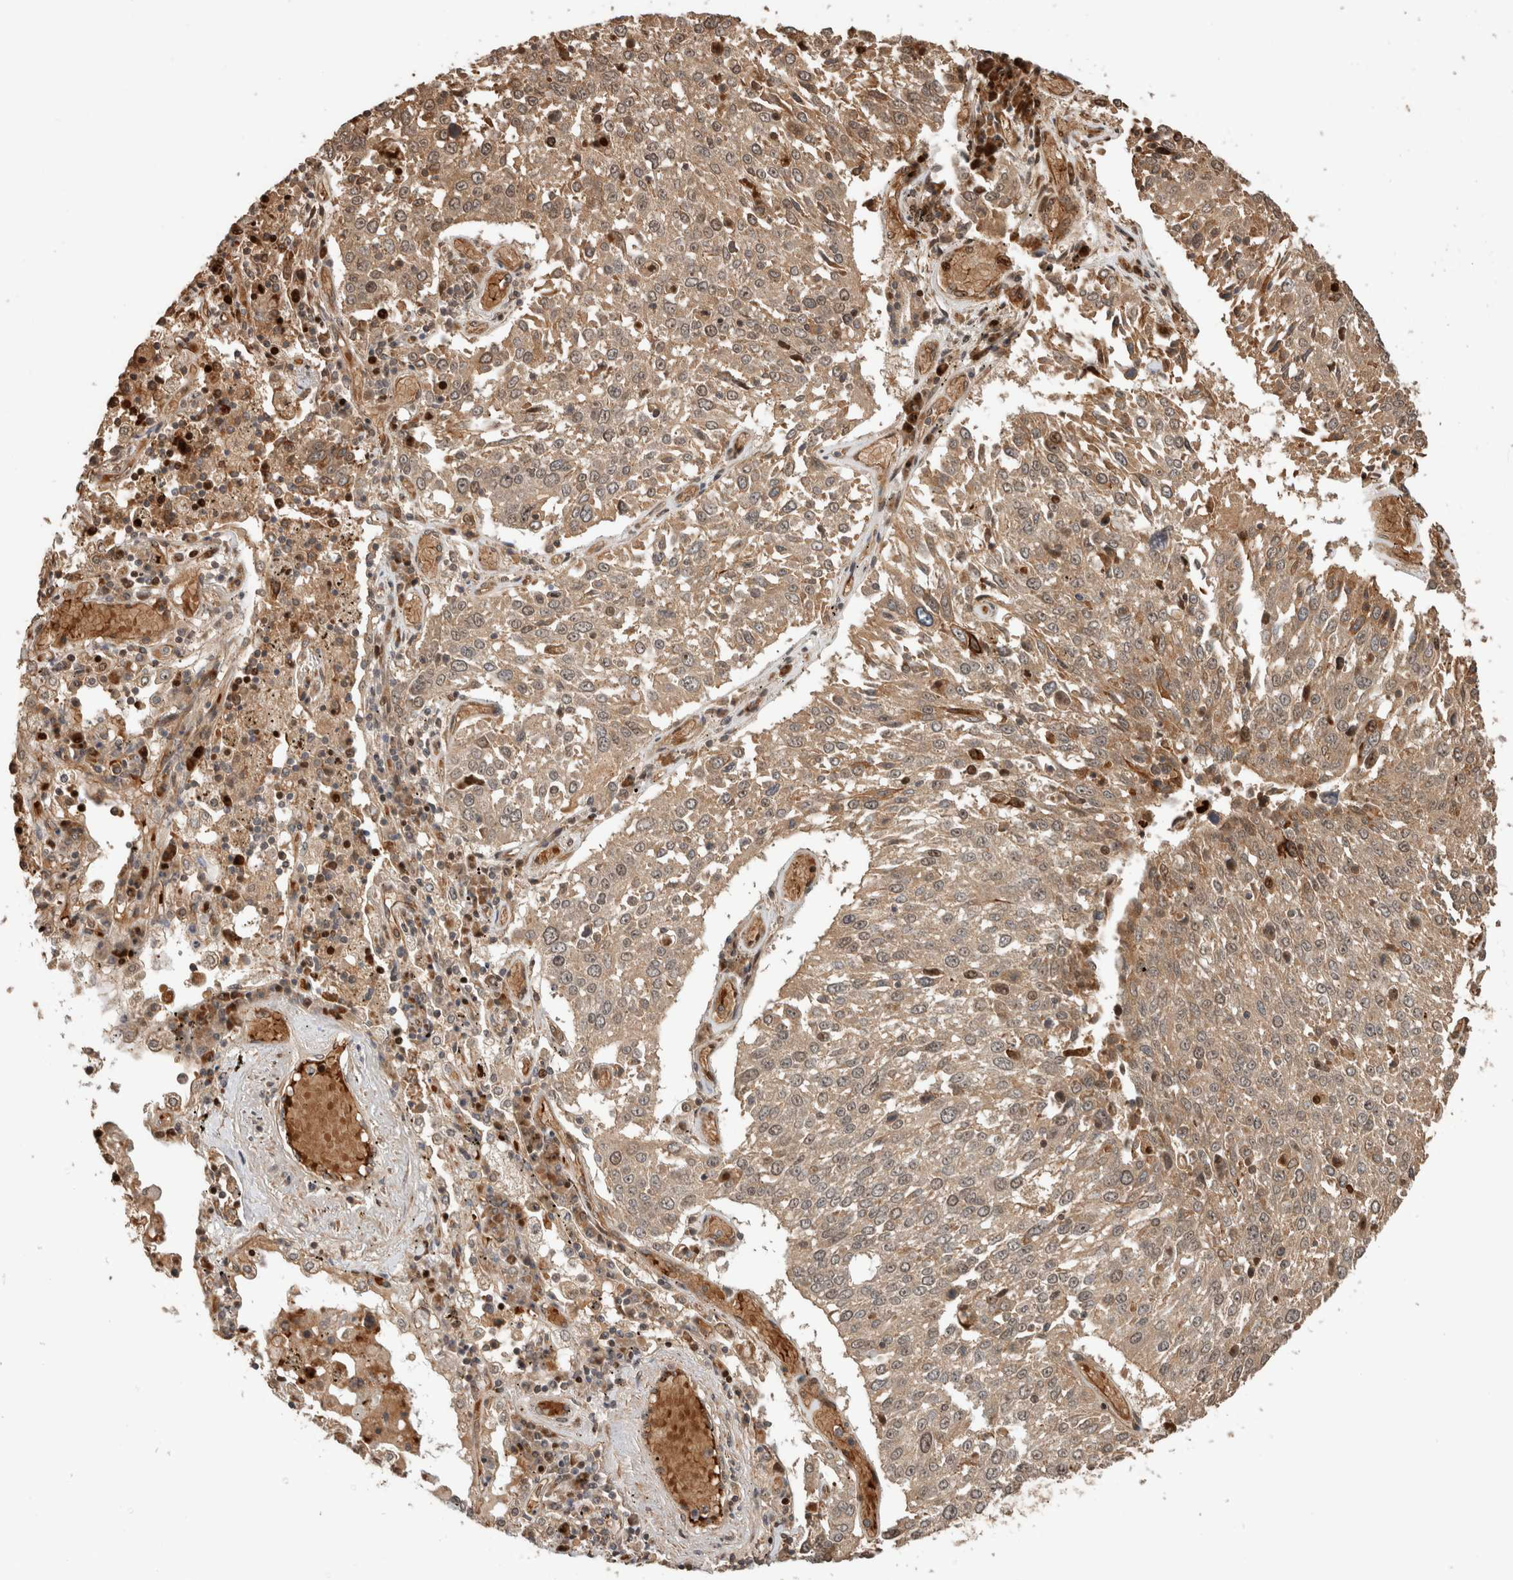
{"staining": {"intensity": "weak", "quantity": ">75%", "location": "cytoplasmic/membranous"}, "tissue": "lung cancer", "cell_type": "Tumor cells", "image_type": "cancer", "snomed": [{"axis": "morphology", "description": "Squamous cell carcinoma, NOS"}, {"axis": "topography", "description": "Lung"}], "caption": "Immunohistochemical staining of squamous cell carcinoma (lung) reveals low levels of weak cytoplasmic/membranous protein expression in about >75% of tumor cells.", "gene": "OTUD6B", "patient": {"sex": "male", "age": 65}}